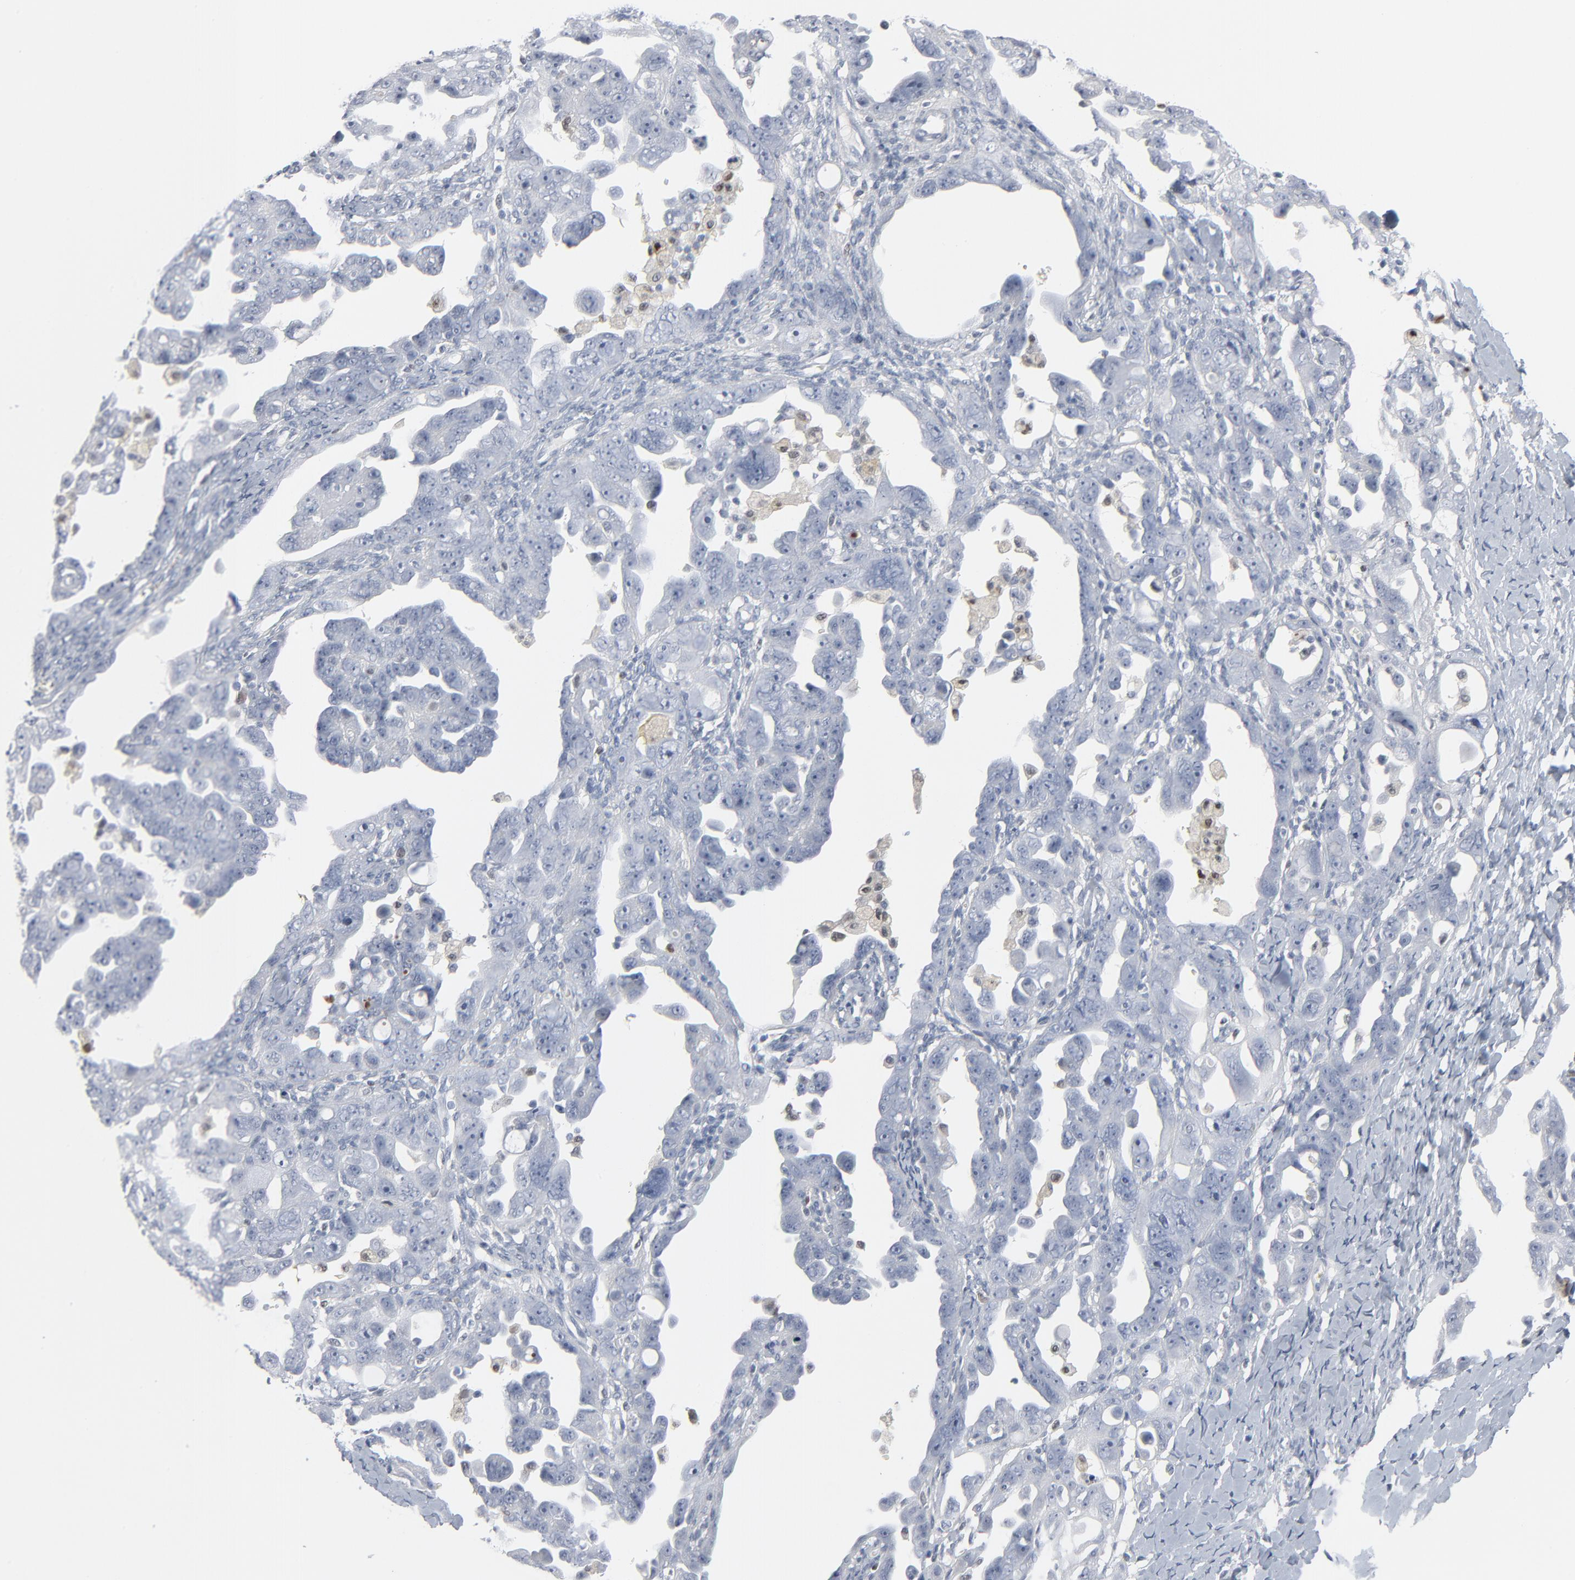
{"staining": {"intensity": "negative", "quantity": "none", "location": "none"}, "tissue": "ovarian cancer", "cell_type": "Tumor cells", "image_type": "cancer", "snomed": [{"axis": "morphology", "description": "Cystadenocarcinoma, mucinous, NOS"}, {"axis": "topography", "description": "Ovary"}], "caption": "An IHC image of ovarian cancer is shown. There is no staining in tumor cells of ovarian cancer. The staining was performed using DAB (3,3'-diaminobenzidine) to visualize the protein expression in brown, while the nuclei were stained in blue with hematoxylin (Magnification: 20x).", "gene": "MITF", "patient": {"sex": "female", "age": 57}}